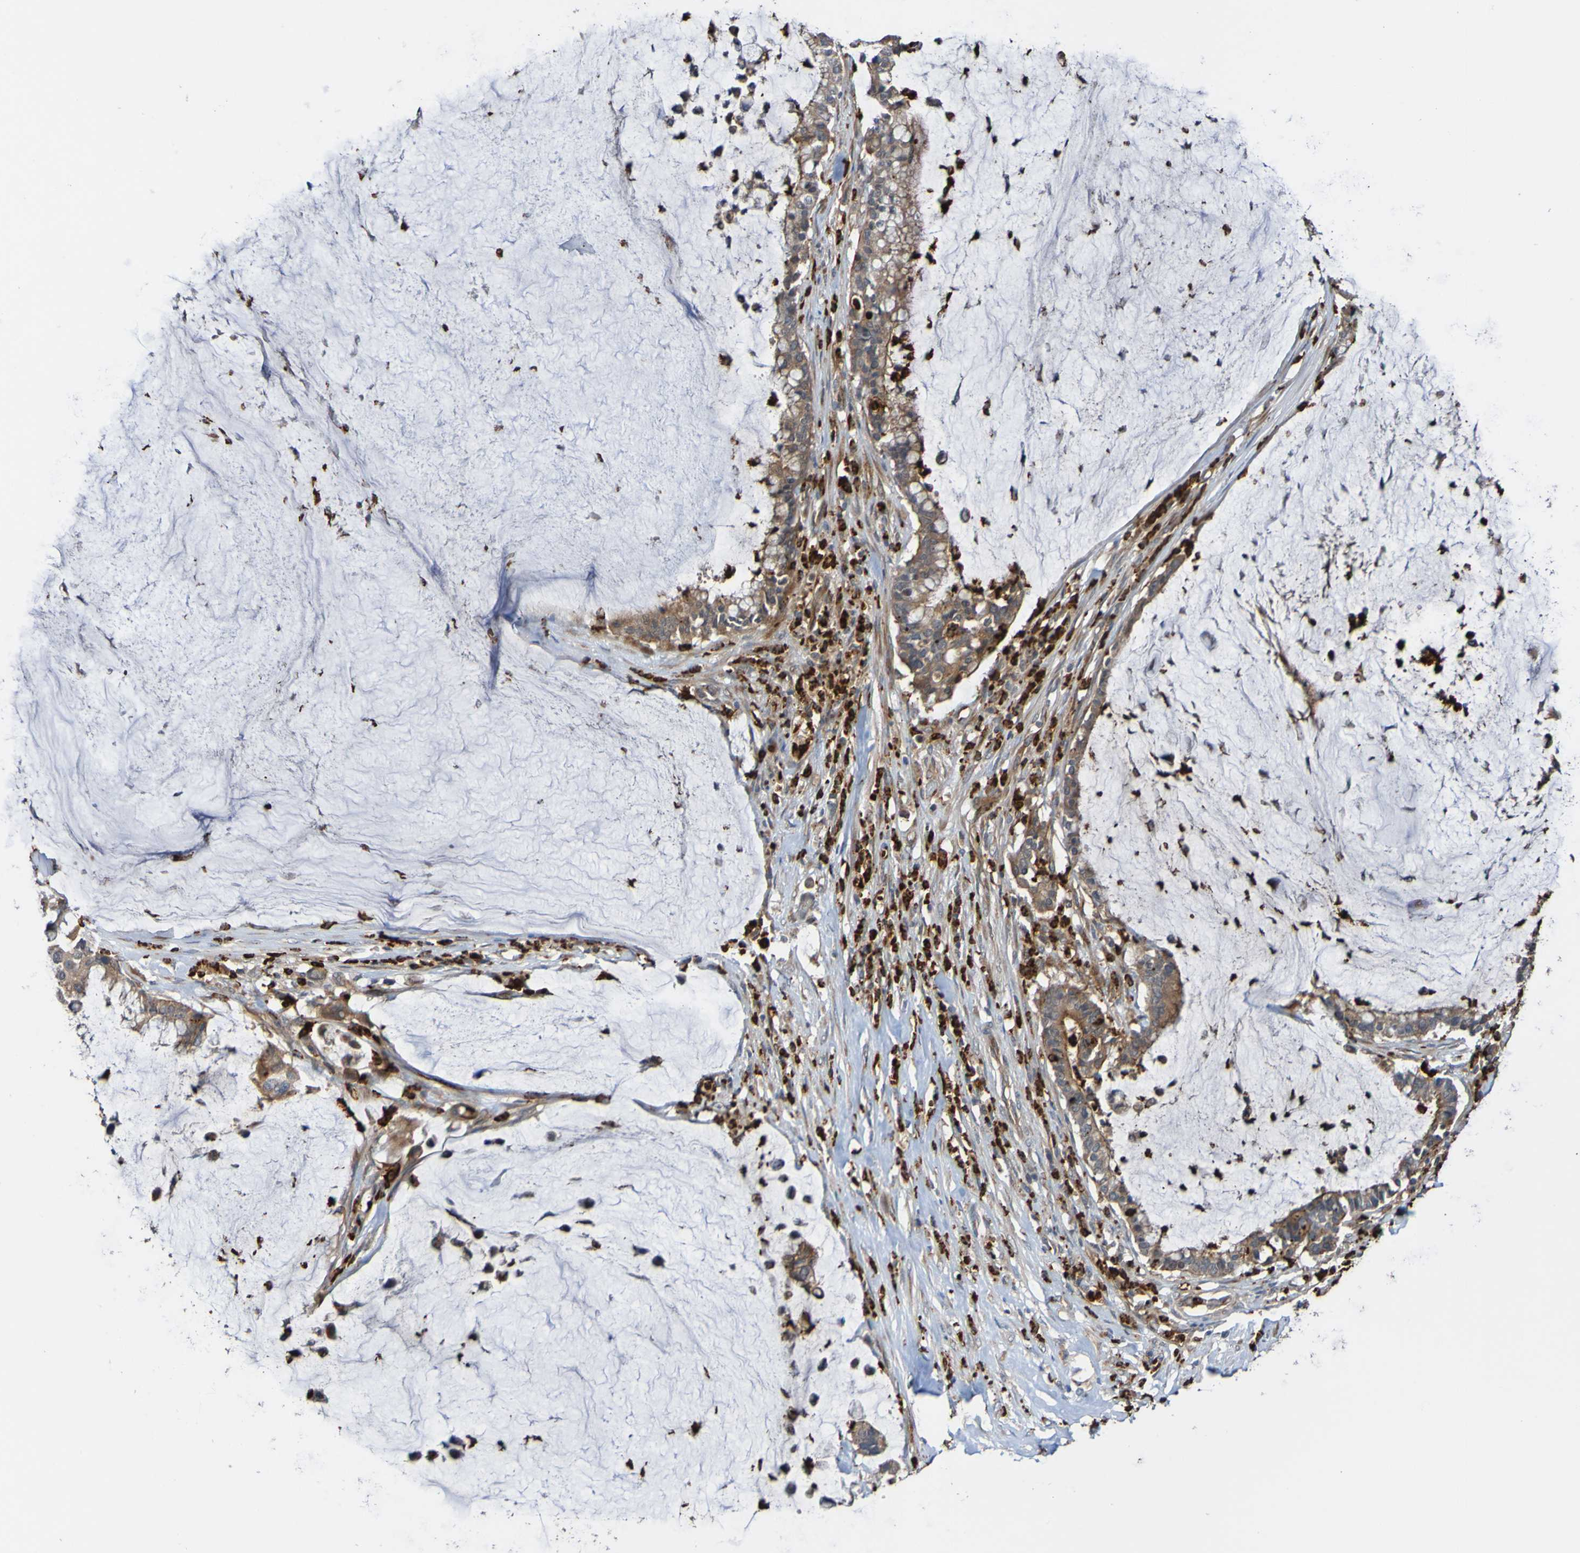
{"staining": {"intensity": "moderate", "quantity": ">75%", "location": "cytoplasmic/membranous"}, "tissue": "pancreatic cancer", "cell_type": "Tumor cells", "image_type": "cancer", "snomed": [{"axis": "morphology", "description": "Adenocarcinoma, NOS"}, {"axis": "topography", "description": "Pancreas"}], "caption": "Pancreatic adenocarcinoma tissue exhibits moderate cytoplasmic/membranous expression in about >75% of tumor cells, visualized by immunohistochemistry.", "gene": "ST8SIA6", "patient": {"sex": "male", "age": 41}}